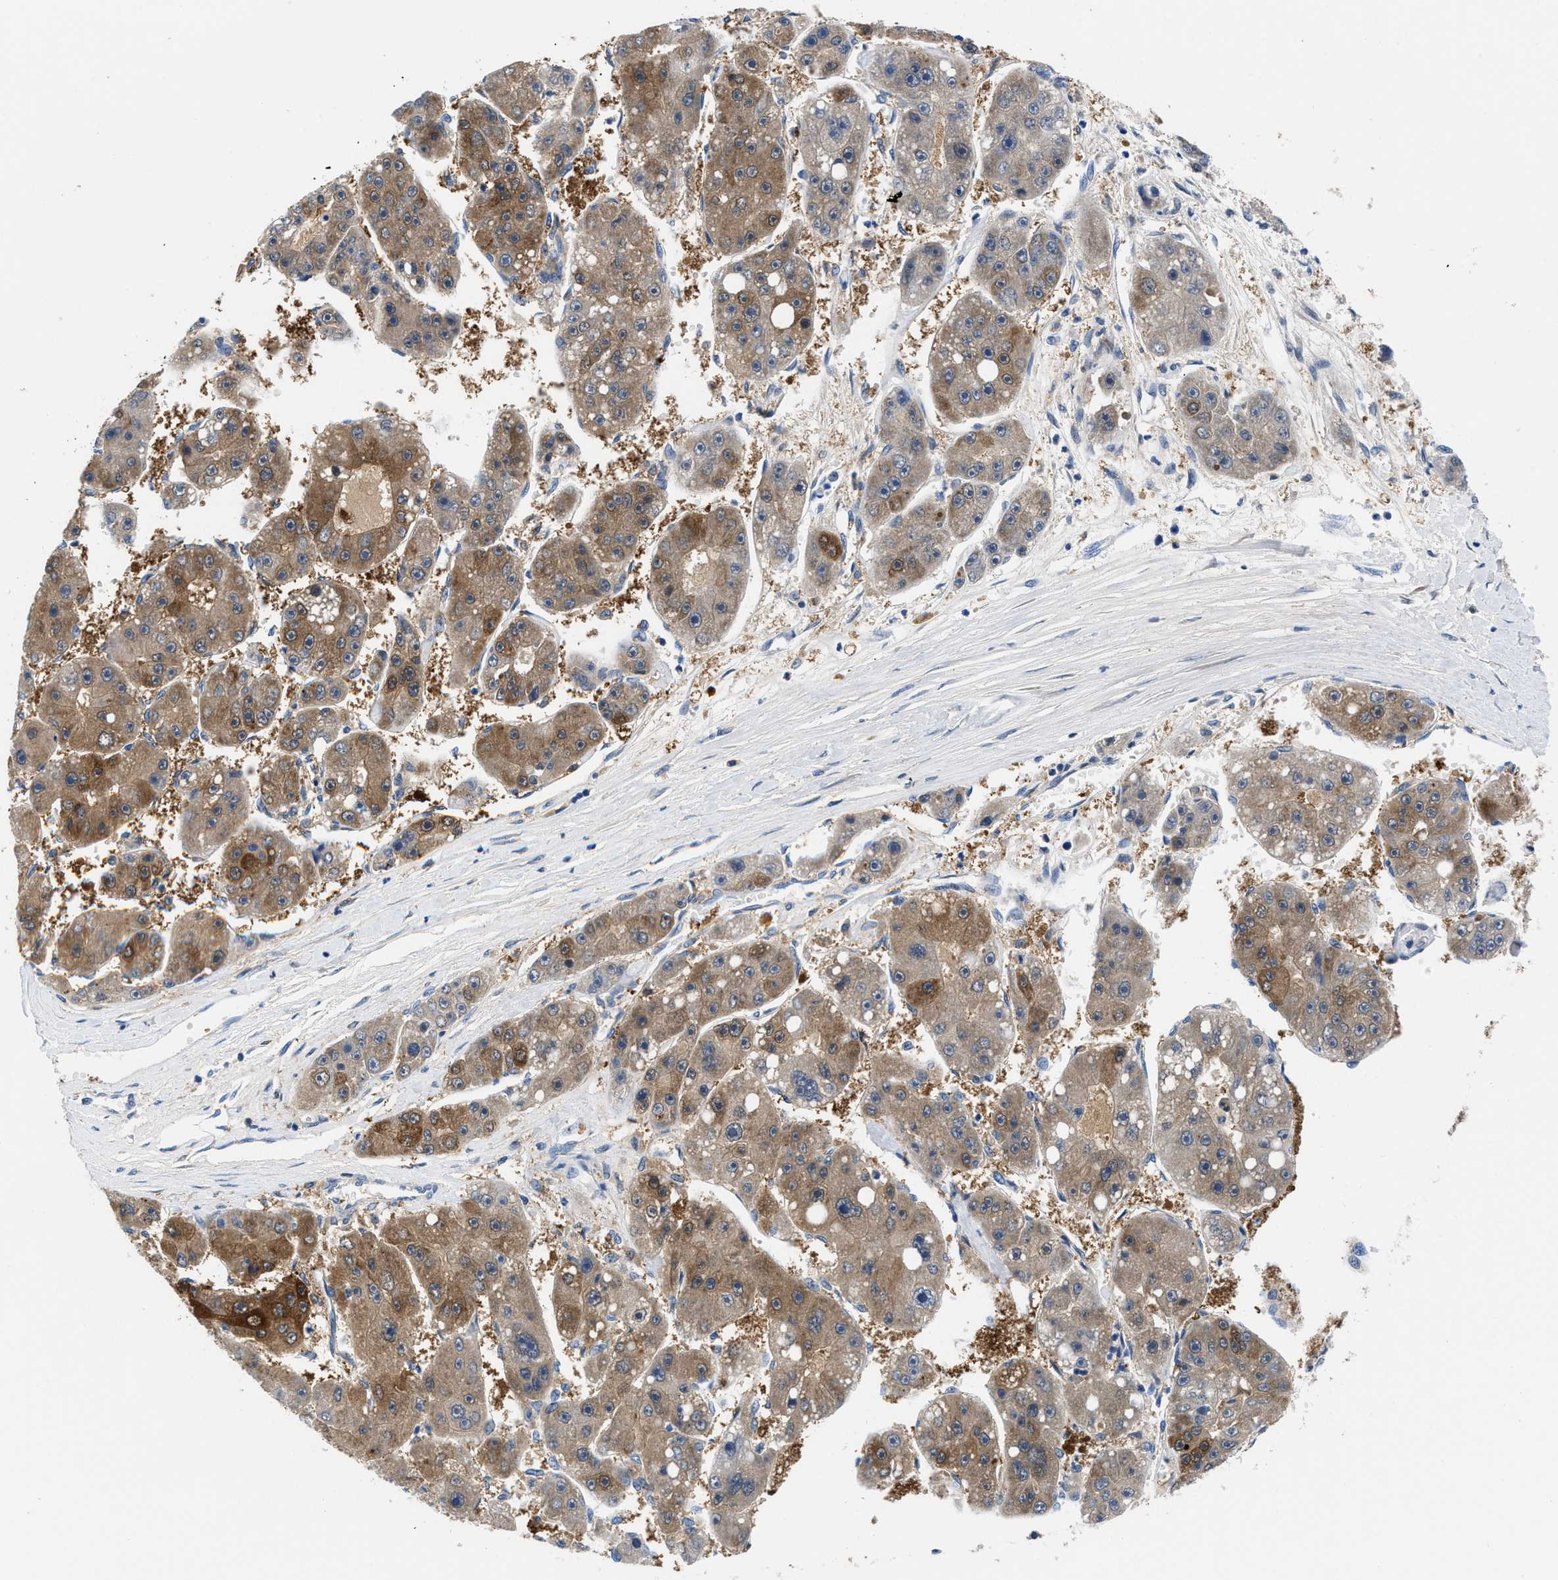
{"staining": {"intensity": "moderate", "quantity": "25%-75%", "location": "cytoplasmic/membranous"}, "tissue": "liver cancer", "cell_type": "Tumor cells", "image_type": "cancer", "snomed": [{"axis": "morphology", "description": "Carcinoma, Hepatocellular, NOS"}, {"axis": "topography", "description": "Liver"}], "caption": "Protein expression analysis of liver hepatocellular carcinoma exhibits moderate cytoplasmic/membranous expression in approximately 25%-75% of tumor cells. Nuclei are stained in blue.", "gene": "CBR1", "patient": {"sex": "female", "age": 61}}